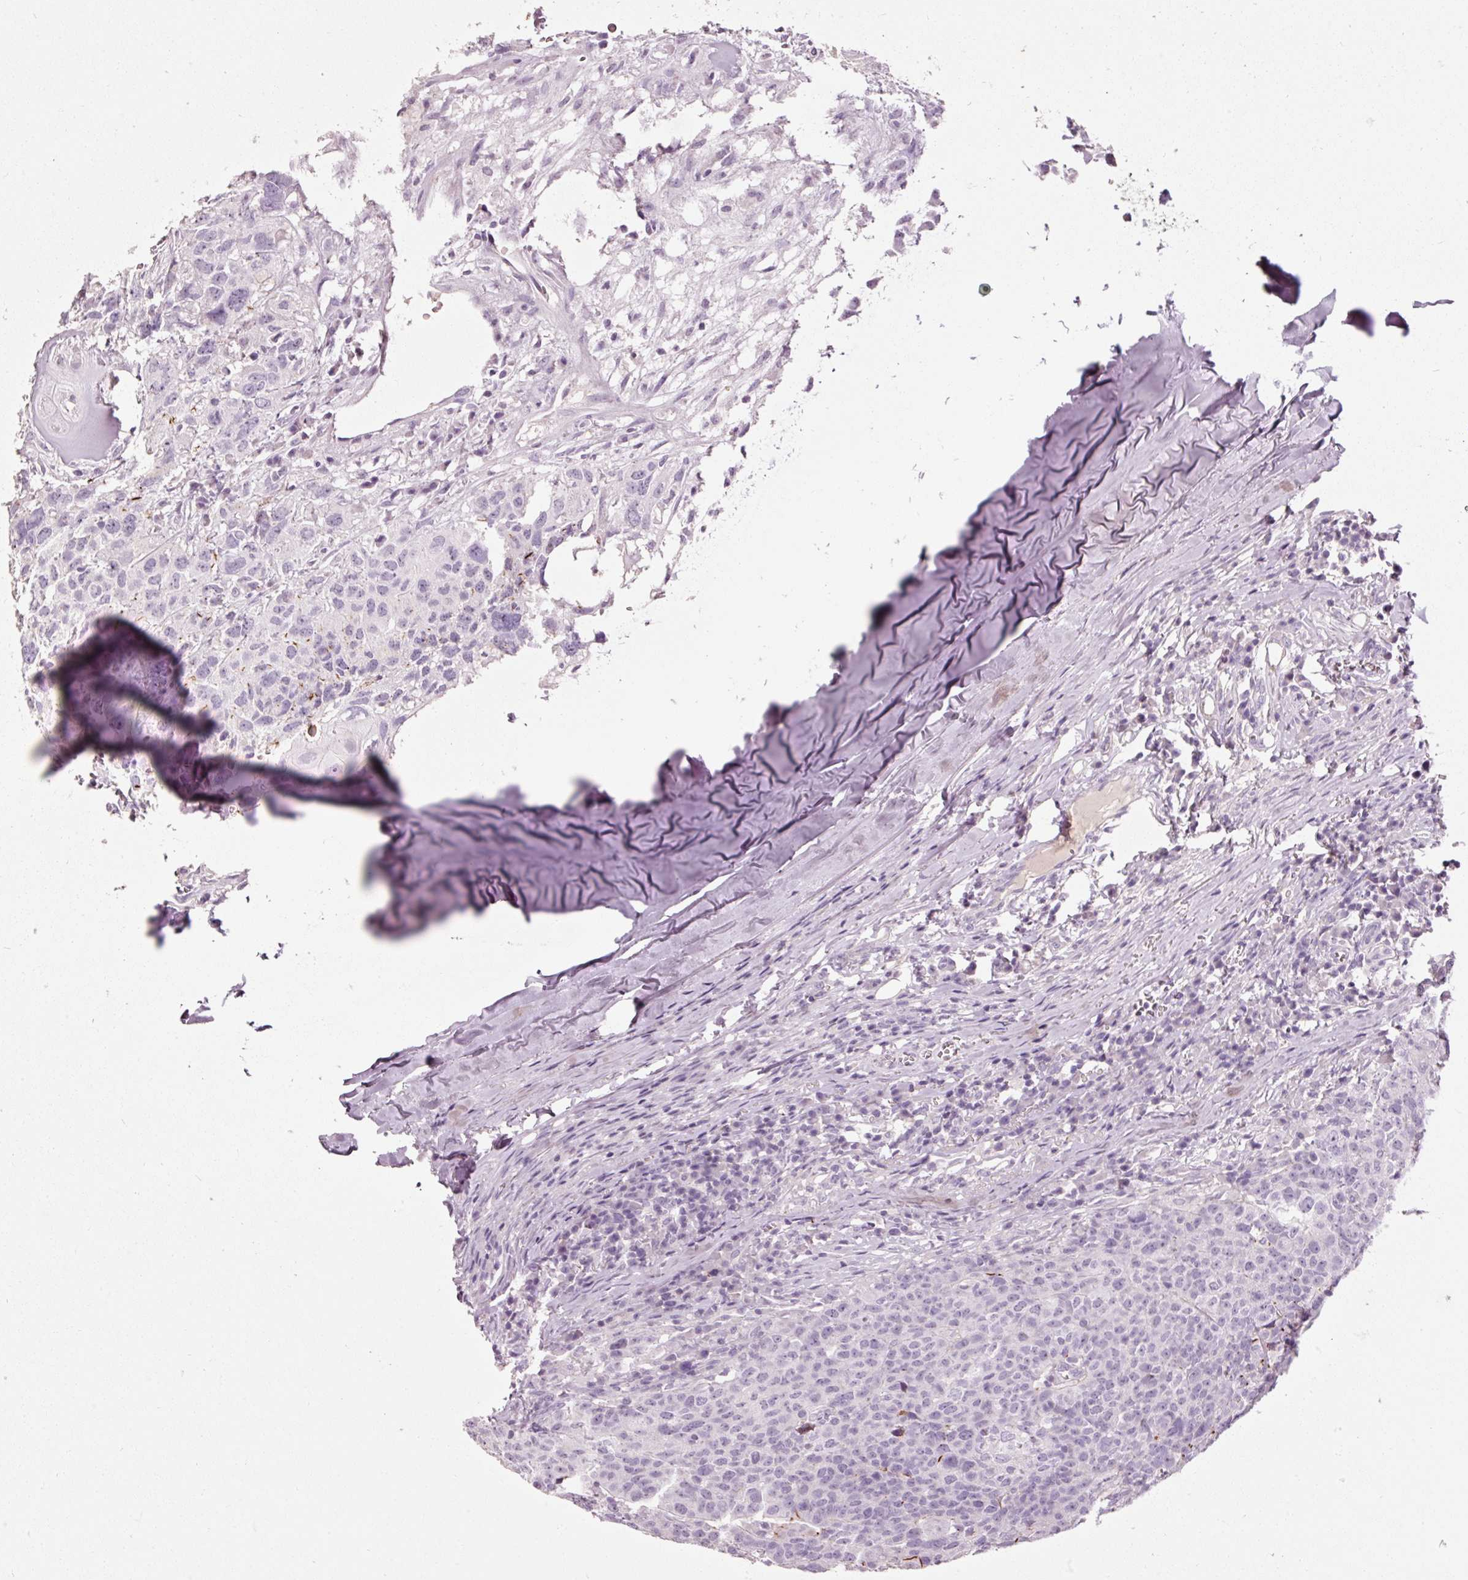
{"staining": {"intensity": "negative", "quantity": "none", "location": "none"}, "tissue": "head and neck cancer", "cell_type": "Tumor cells", "image_type": "cancer", "snomed": [{"axis": "morphology", "description": "Normal tissue, NOS"}, {"axis": "morphology", "description": "Squamous cell carcinoma, NOS"}, {"axis": "topography", "description": "Skeletal muscle"}, {"axis": "topography", "description": "Vascular tissue"}, {"axis": "topography", "description": "Peripheral nerve tissue"}, {"axis": "topography", "description": "Head-Neck"}], "caption": "Immunohistochemistry (IHC) micrograph of neoplastic tissue: head and neck cancer stained with DAB displays no significant protein staining in tumor cells. (DAB (3,3'-diaminobenzidine) IHC, high magnification).", "gene": "MUC5AC", "patient": {"sex": "male", "age": 66}}